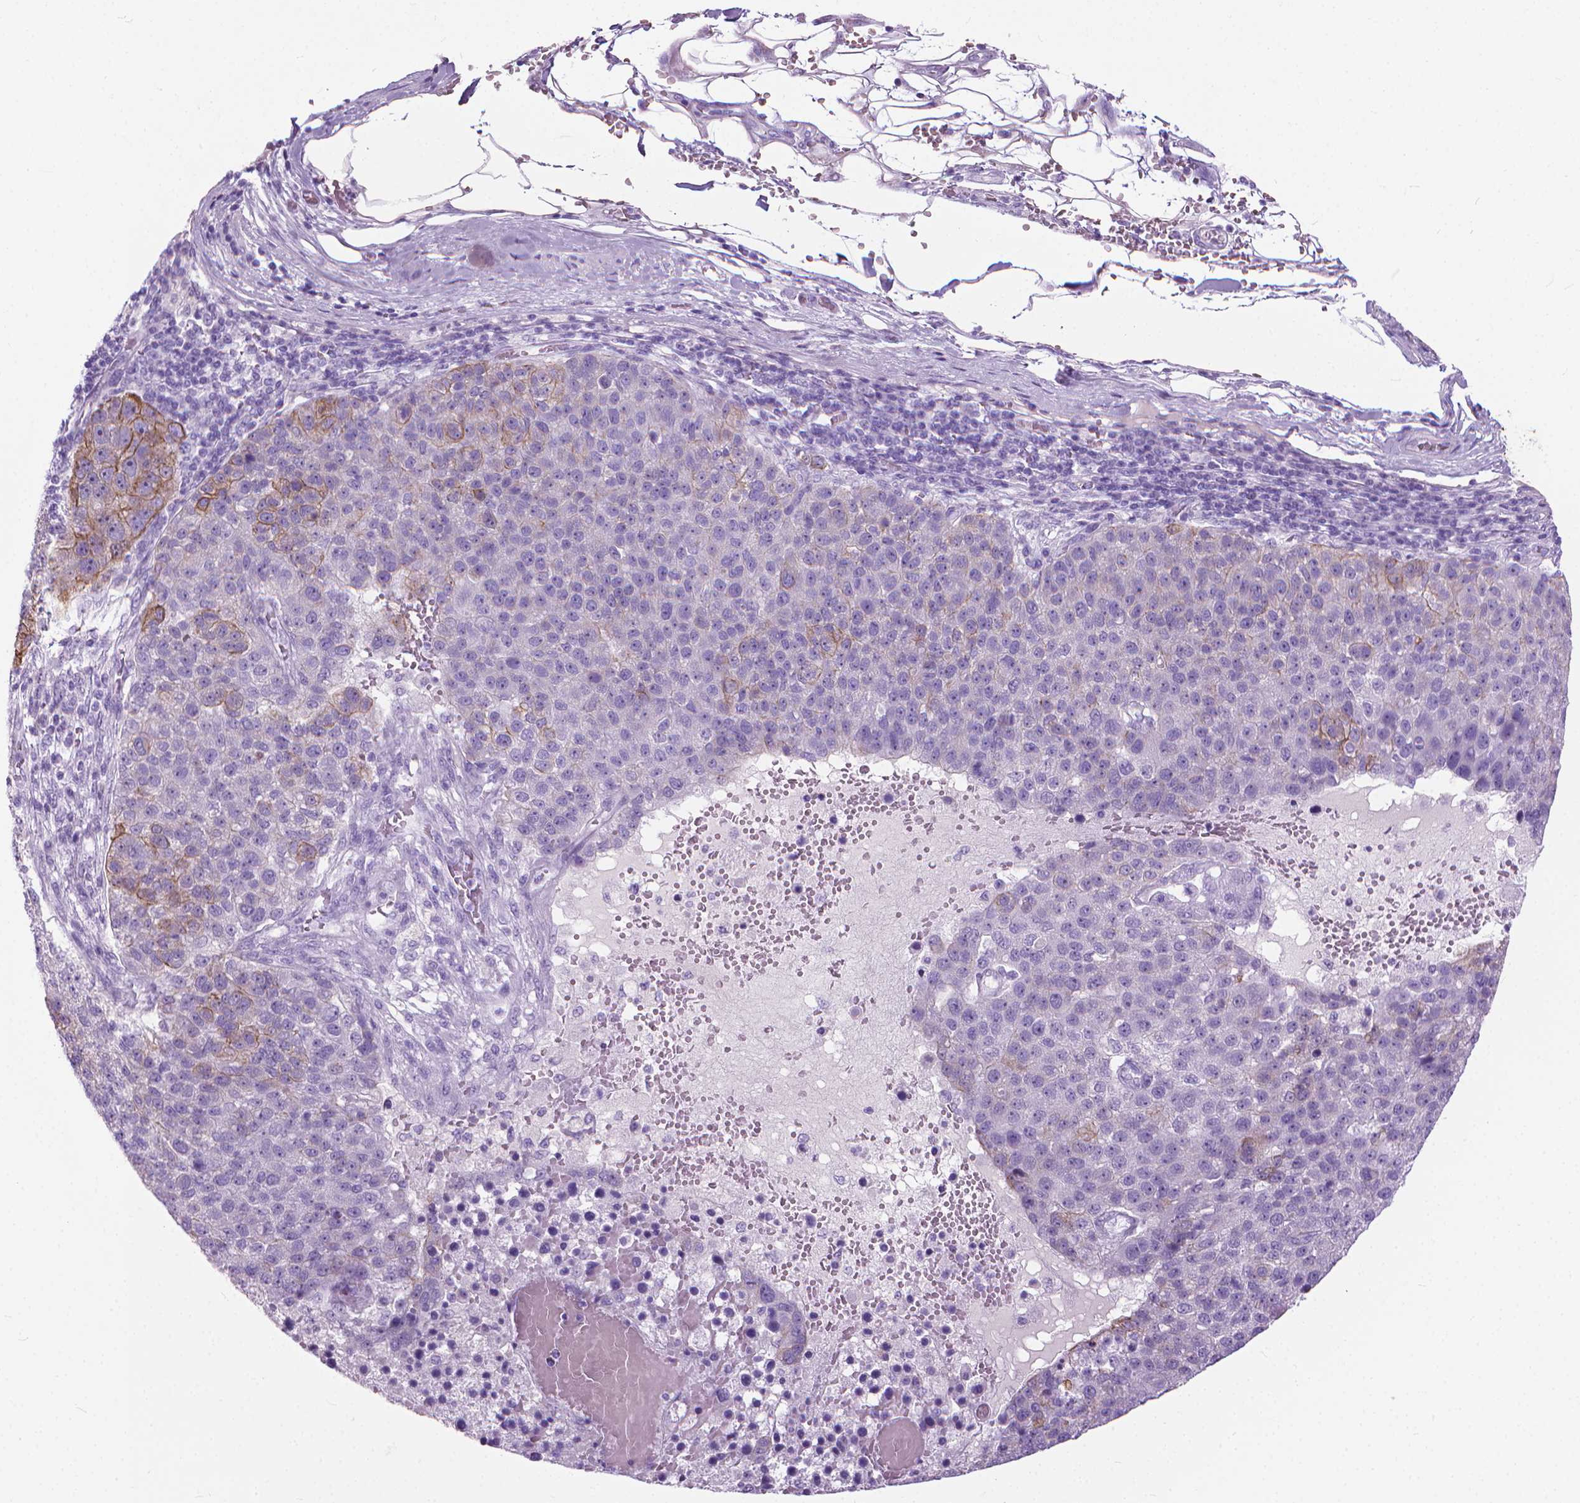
{"staining": {"intensity": "weak", "quantity": "<25%", "location": "cytoplasmic/membranous"}, "tissue": "pancreatic cancer", "cell_type": "Tumor cells", "image_type": "cancer", "snomed": [{"axis": "morphology", "description": "Adenocarcinoma, NOS"}, {"axis": "topography", "description": "Pancreas"}], "caption": "This is a image of immunohistochemistry staining of adenocarcinoma (pancreatic), which shows no positivity in tumor cells.", "gene": "HTR2B", "patient": {"sex": "female", "age": 61}}